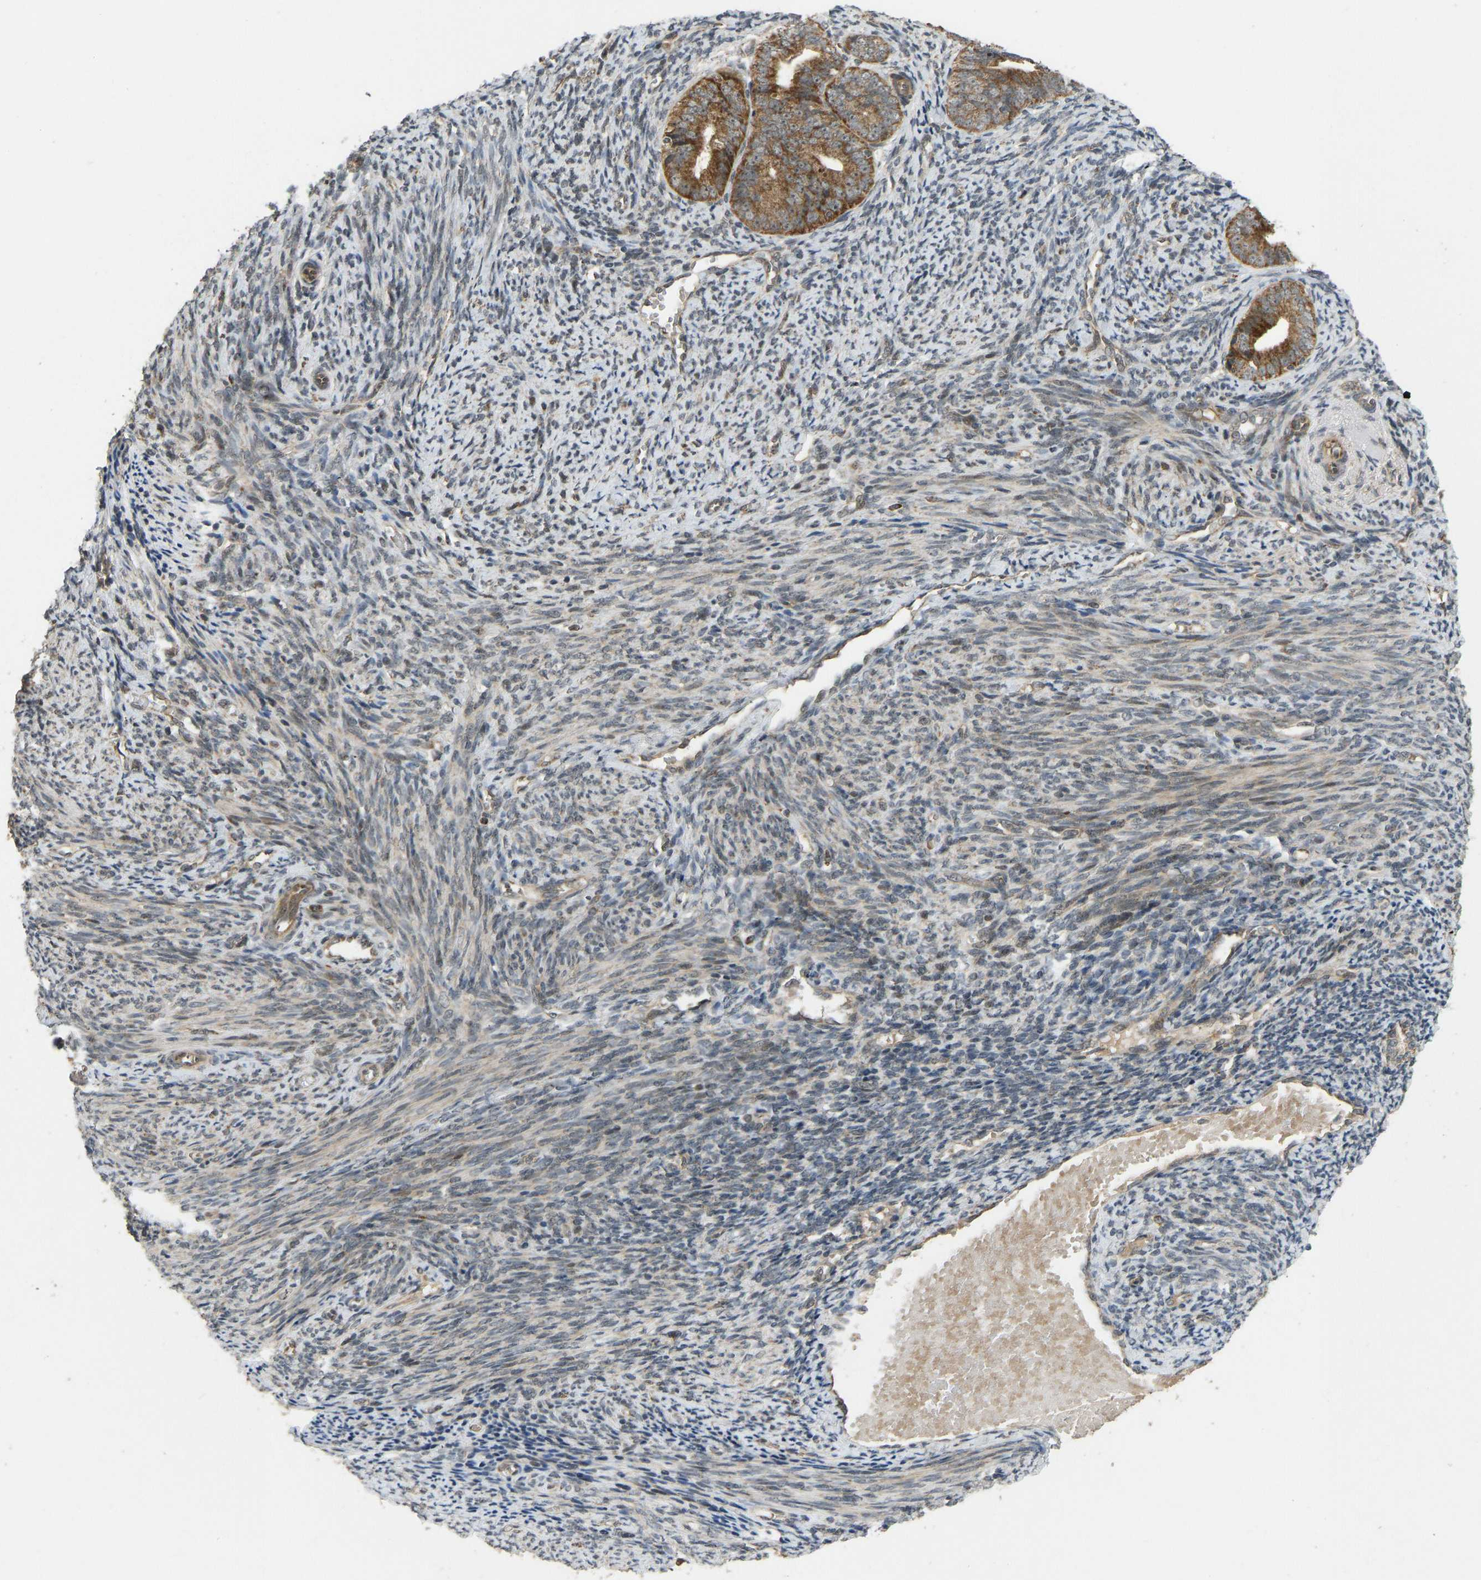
{"staining": {"intensity": "moderate", "quantity": ">75%", "location": "cytoplasmic/membranous"}, "tissue": "endometrial cancer", "cell_type": "Tumor cells", "image_type": "cancer", "snomed": [{"axis": "morphology", "description": "Adenocarcinoma, NOS"}, {"axis": "topography", "description": "Endometrium"}], "caption": "Brown immunohistochemical staining in human adenocarcinoma (endometrial) demonstrates moderate cytoplasmic/membranous positivity in about >75% of tumor cells.", "gene": "ACADS", "patient": {"sex": "female", "age": 63}}